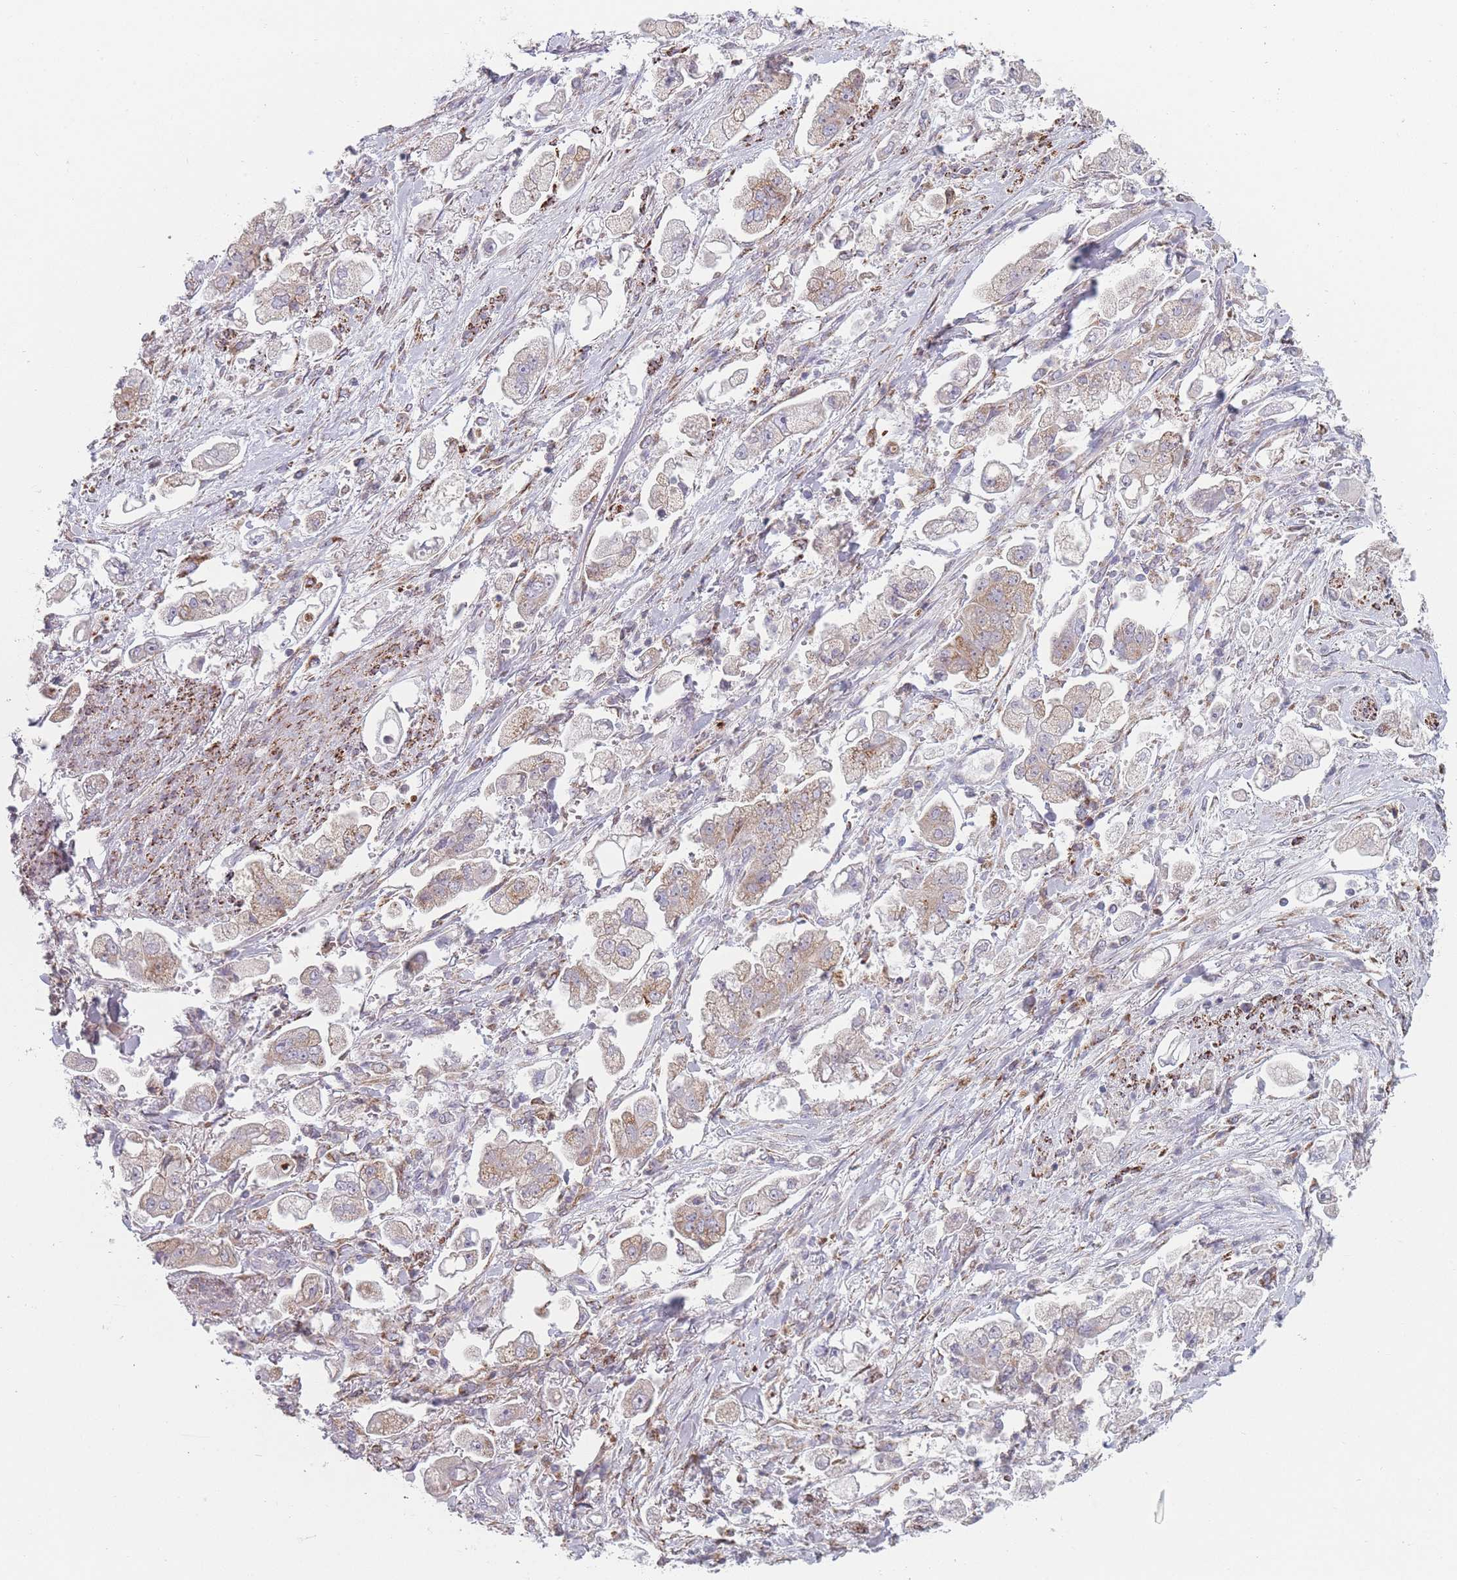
{"staining": {"intensity": "weak", "quantity": "<25%", "location": "cytoplasmic/membranous"}, "tissue": "stomach cancer", "cell_type": "Tumor cells", "image_type": "cancer", "snomed": [{"axis": "morphology", "description": "Adenocarcinoma, NOS"}, {"axis": "topography", "description": "Stomach"}], "caption": "IHC of human adenocarcinoma (stomach) exhibits no staining in tumor cells.", "gene": "PEX11B", "patient": {"sex": "male", "age": 62}}